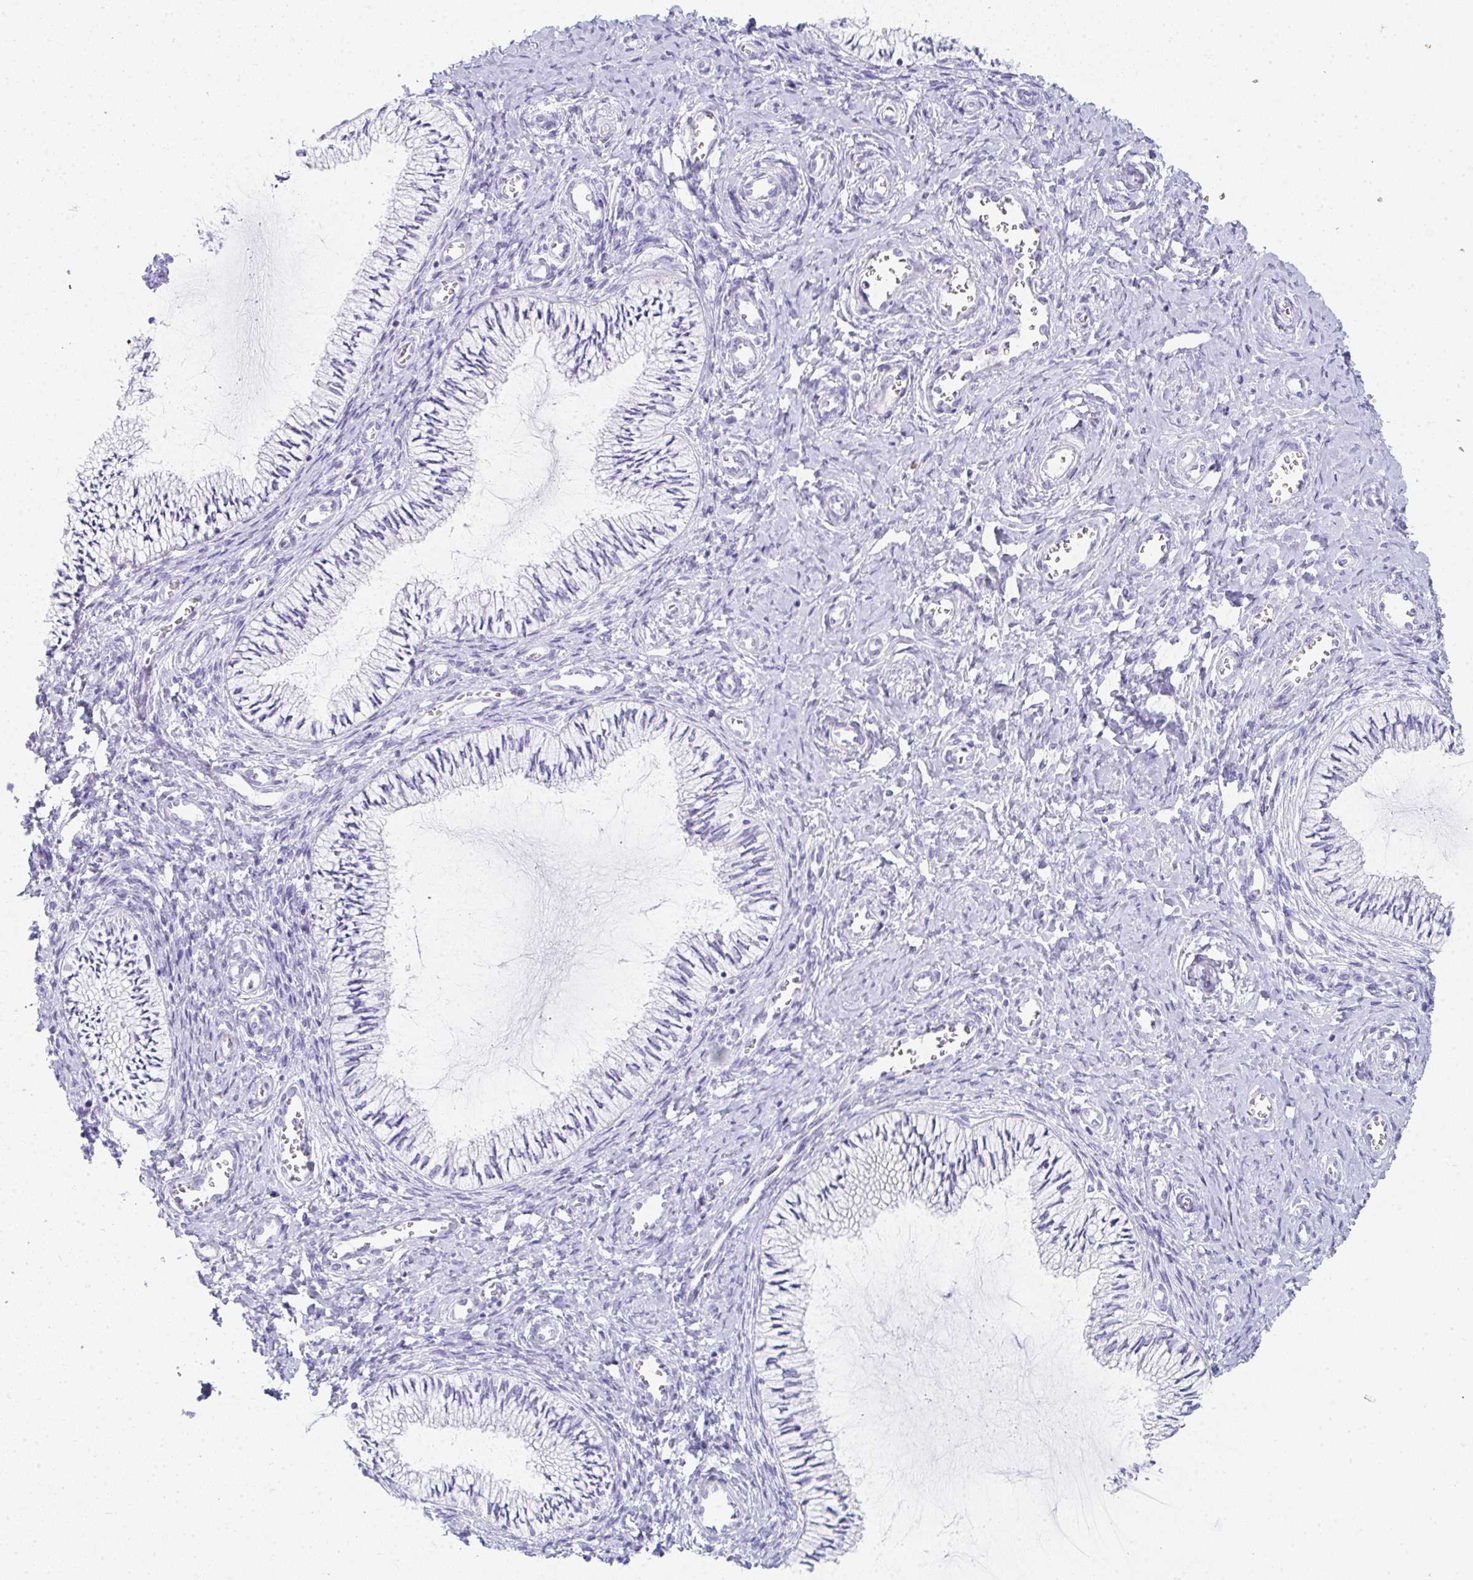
{"staining": {"intensity": "negative", "quantity": "none", "location": "none"}, "tissue": "cervix", "cell_type": "Glandular cells", "image_type": "normal", "snomed": [{"axis": "morphology", "description": "Normal tissue, NOS"}, {"axis": "topography", "description": "Cervix"}], "caption": "Image shows no significant protein expression in glandular cells of normal cervix. The staining is performed using DAB brown chromogen with nuclei counter-stained in using hematoxylin.", "gene": "PRND", "patient": {"sex": "female", "age": 24}}